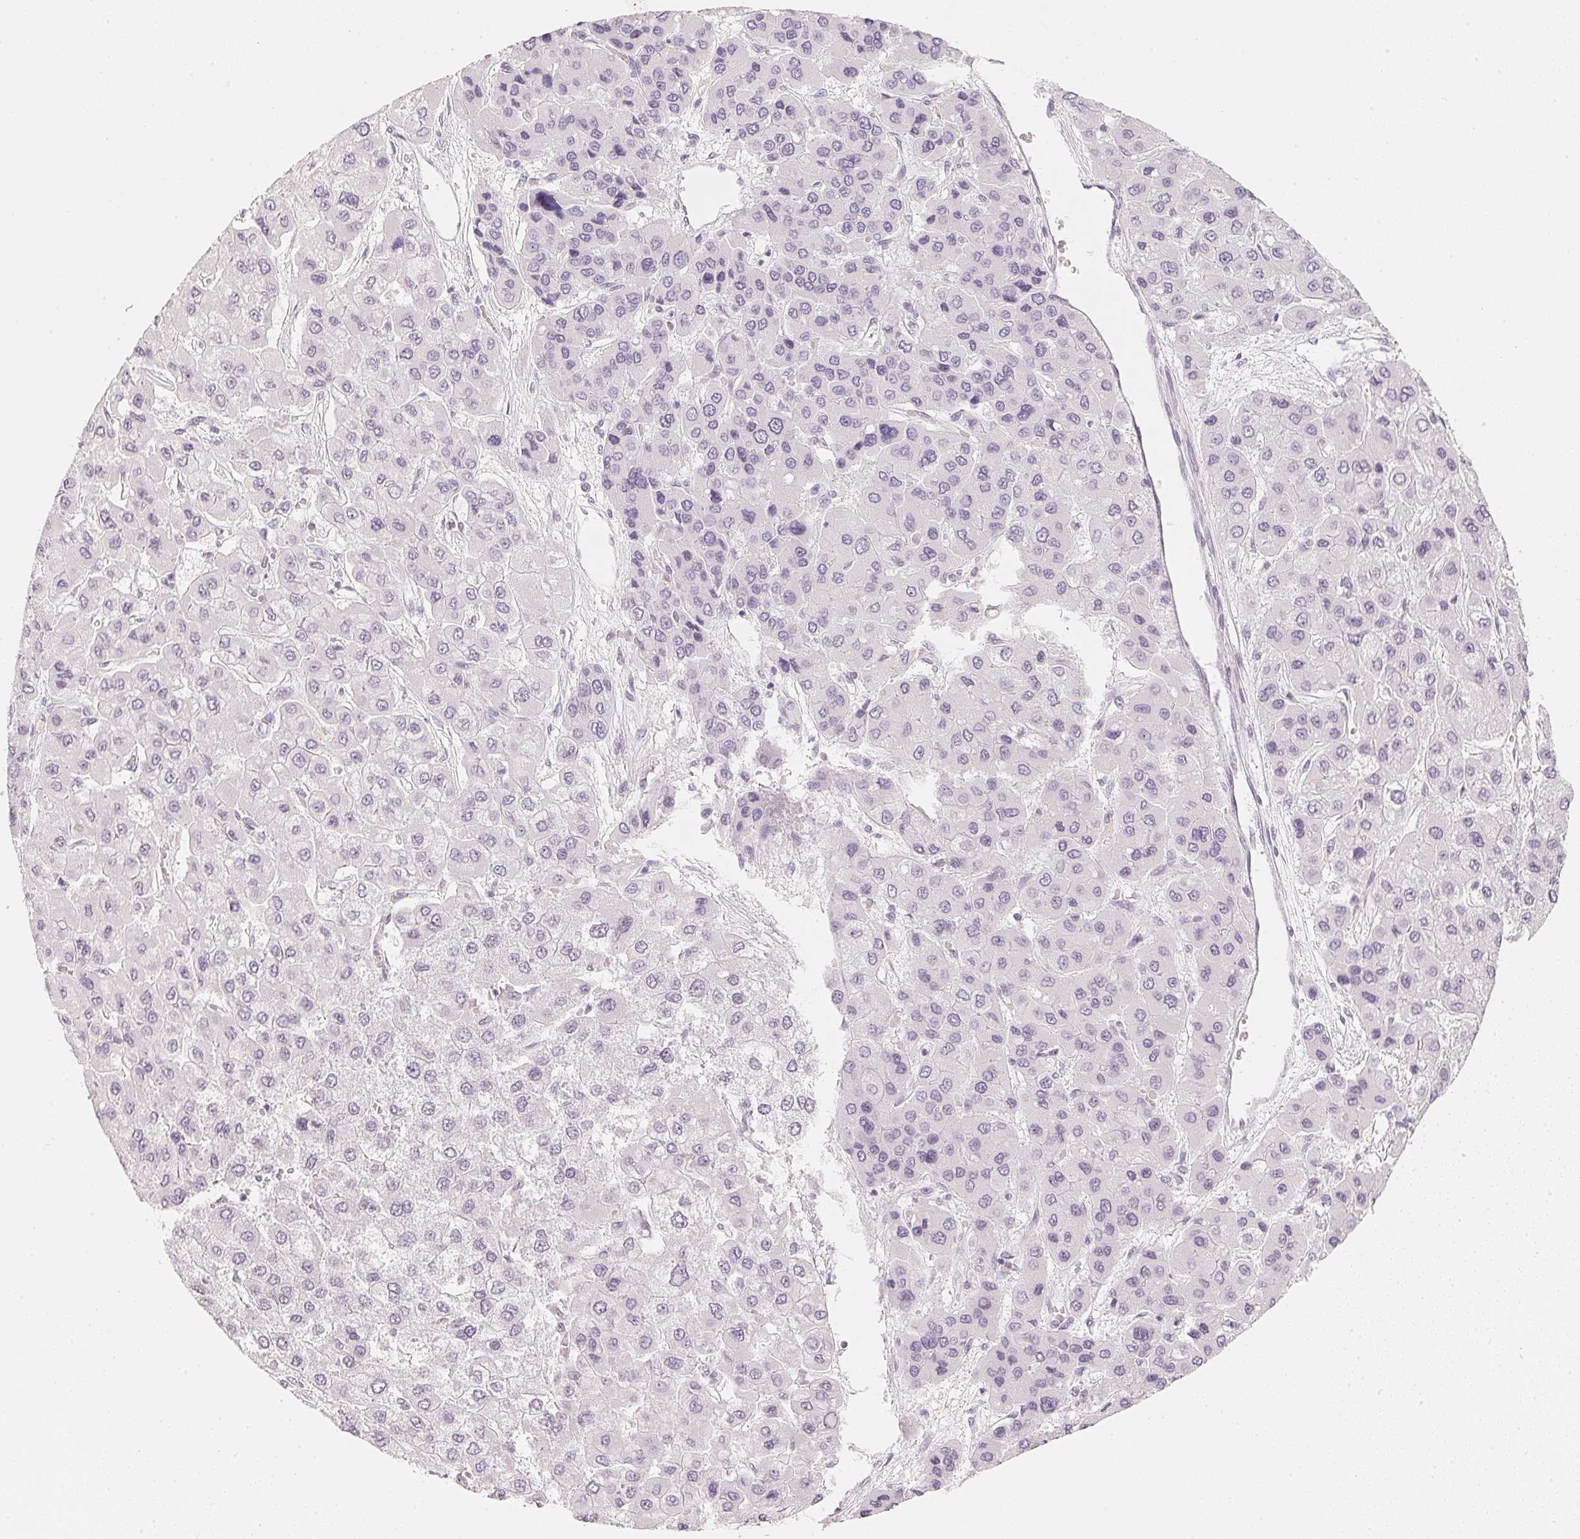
{"staining": {"intensity": "negative", "quantity": "none", "location": "none"}, "tissue": "liver cancer", "cell_type": "Tumor cells", "image_type": "cancer", "snomed": [{"axis": "morphology", "description": "Carcinoma, Hepatocellular, NOS"}, {"axis": "topography", "description": "Liver"}], "caption": "Tumor cells show no significant positivity in liver cancer (hepatocellular carcinoma).", "gene": "SLC22A8", "patient": {"sex": "female", "age": 41}}